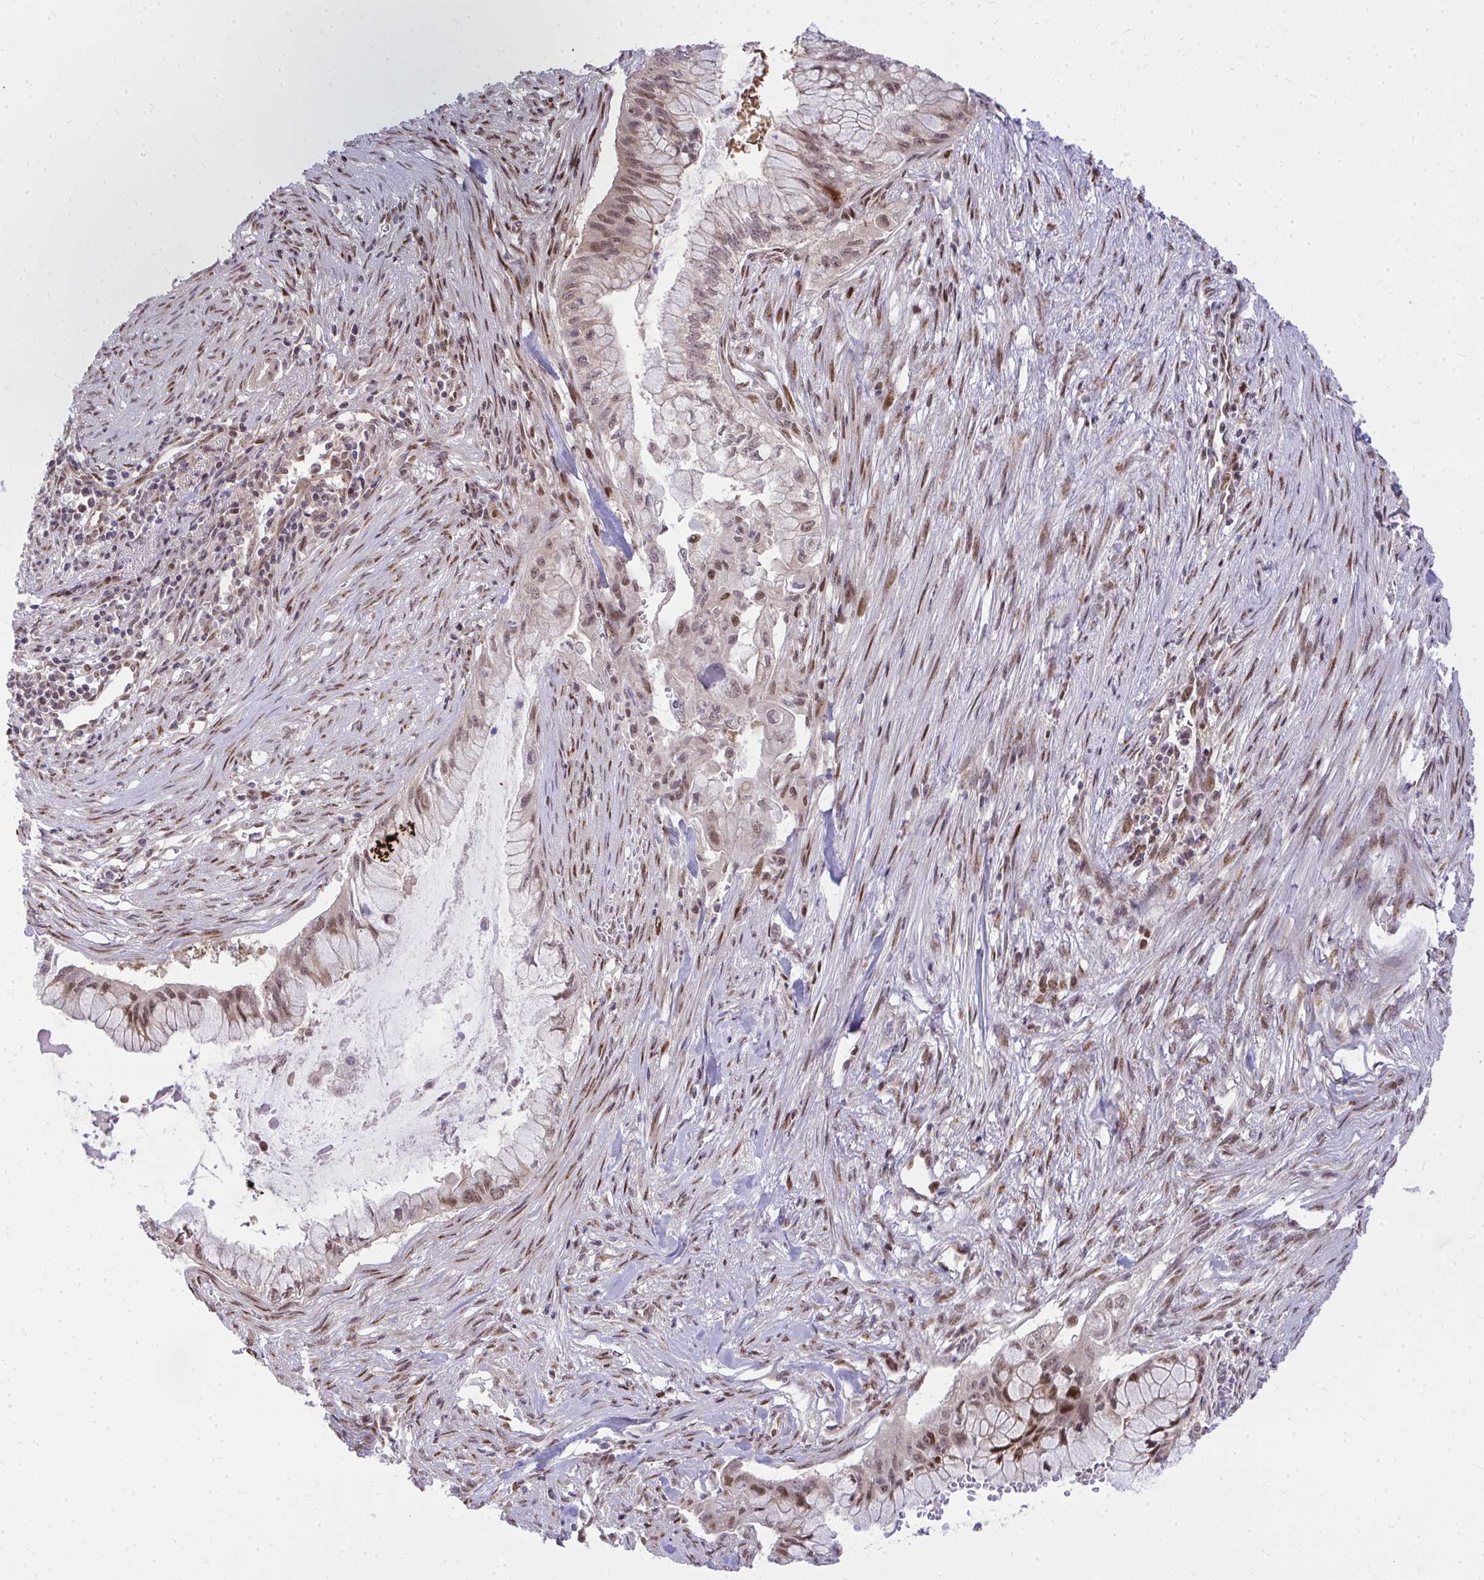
{"staining": {"intensity": "moderate", "quantity": "25%-75%", "location": "nuclear"}, "tissue": "pancreatic cancer", "cell_type": "Tumor cells", "image_type": "cancer", "snomed": [{"axis": "morphology", "description": "Adenocarcinoma, NOS"}, {"axis": "topography", "description": "Pancreas"}], "caption": "A high-resolution photomicrograph shows immunohistochemistry staining of pancreatic cancer (adenocarcinoma), which demonstrates moderate nuclear positivity in approximately 25%-75% of tumor cells.", "gene": "PIGY", "patient": {"sex": "male", "age": 48}}